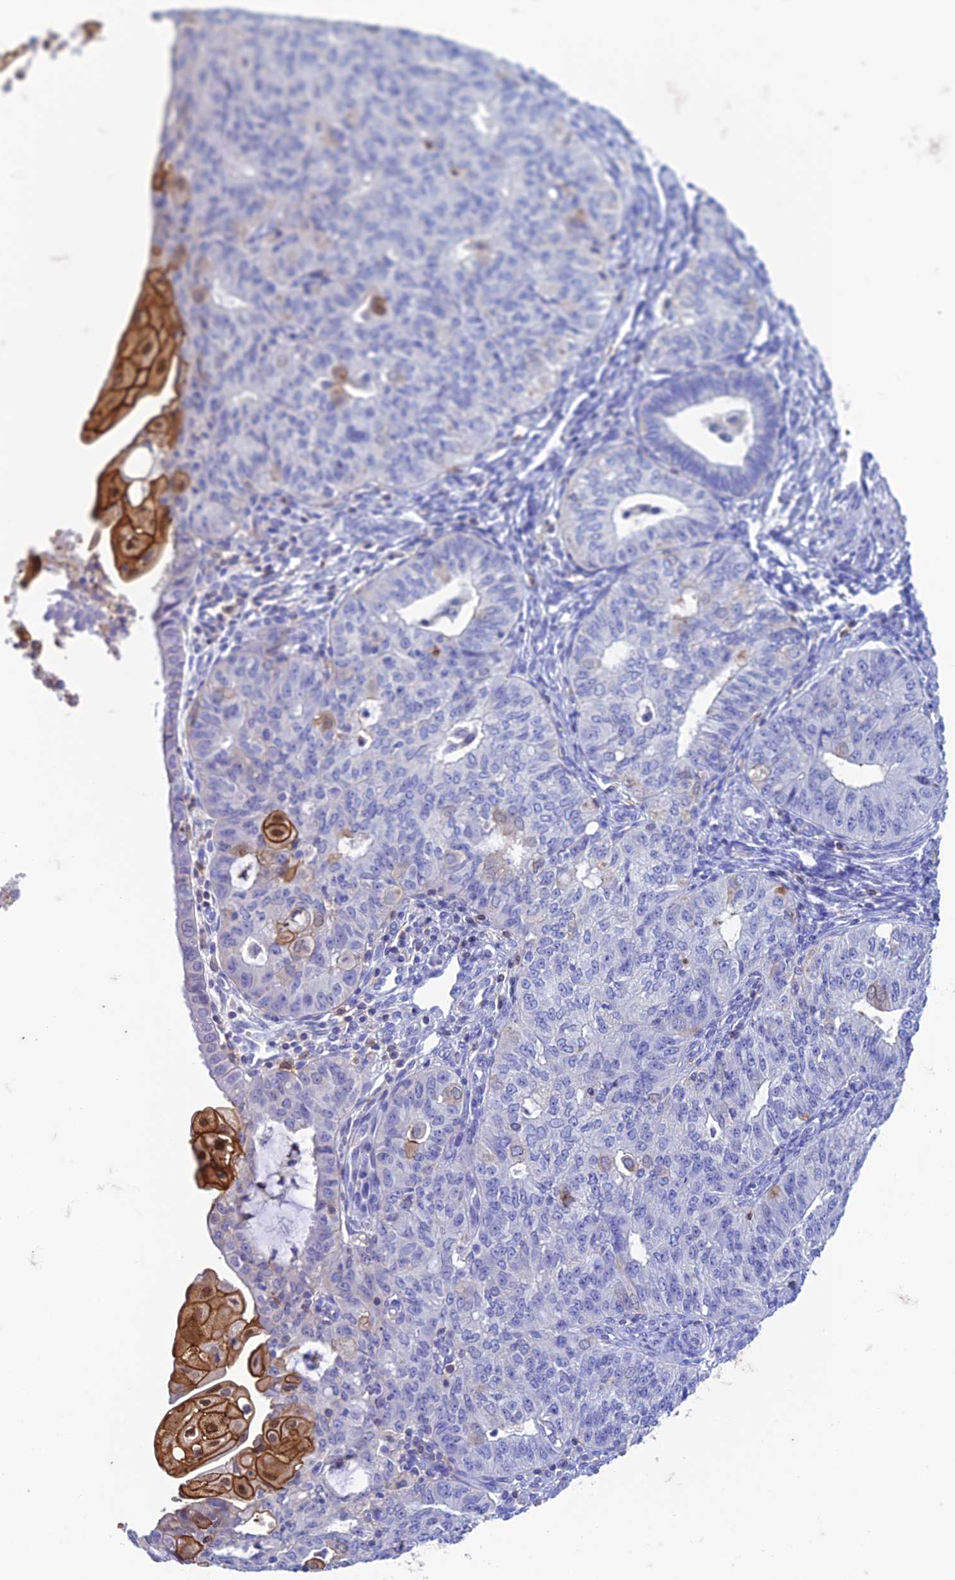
{"staining": {"intensity": "negative", "quantity": "none", "location": "none"}, "tissue": "endometrial cancer", "cell_type": "Tumor cells", "image_type": "cancer", "snomed": [{"axis": "morphology", "description": "Adenocarcinoma, NOS"}, {"axis": "topography", "description": "Endometrium"}], "caption": "Endometrial cancer (adenocarcinoma) was stained to show a protein in brown. There is no significant positivity in tumor cells.", "gene": "FGF7", "patient": {"sex": "female", "age": 32}}